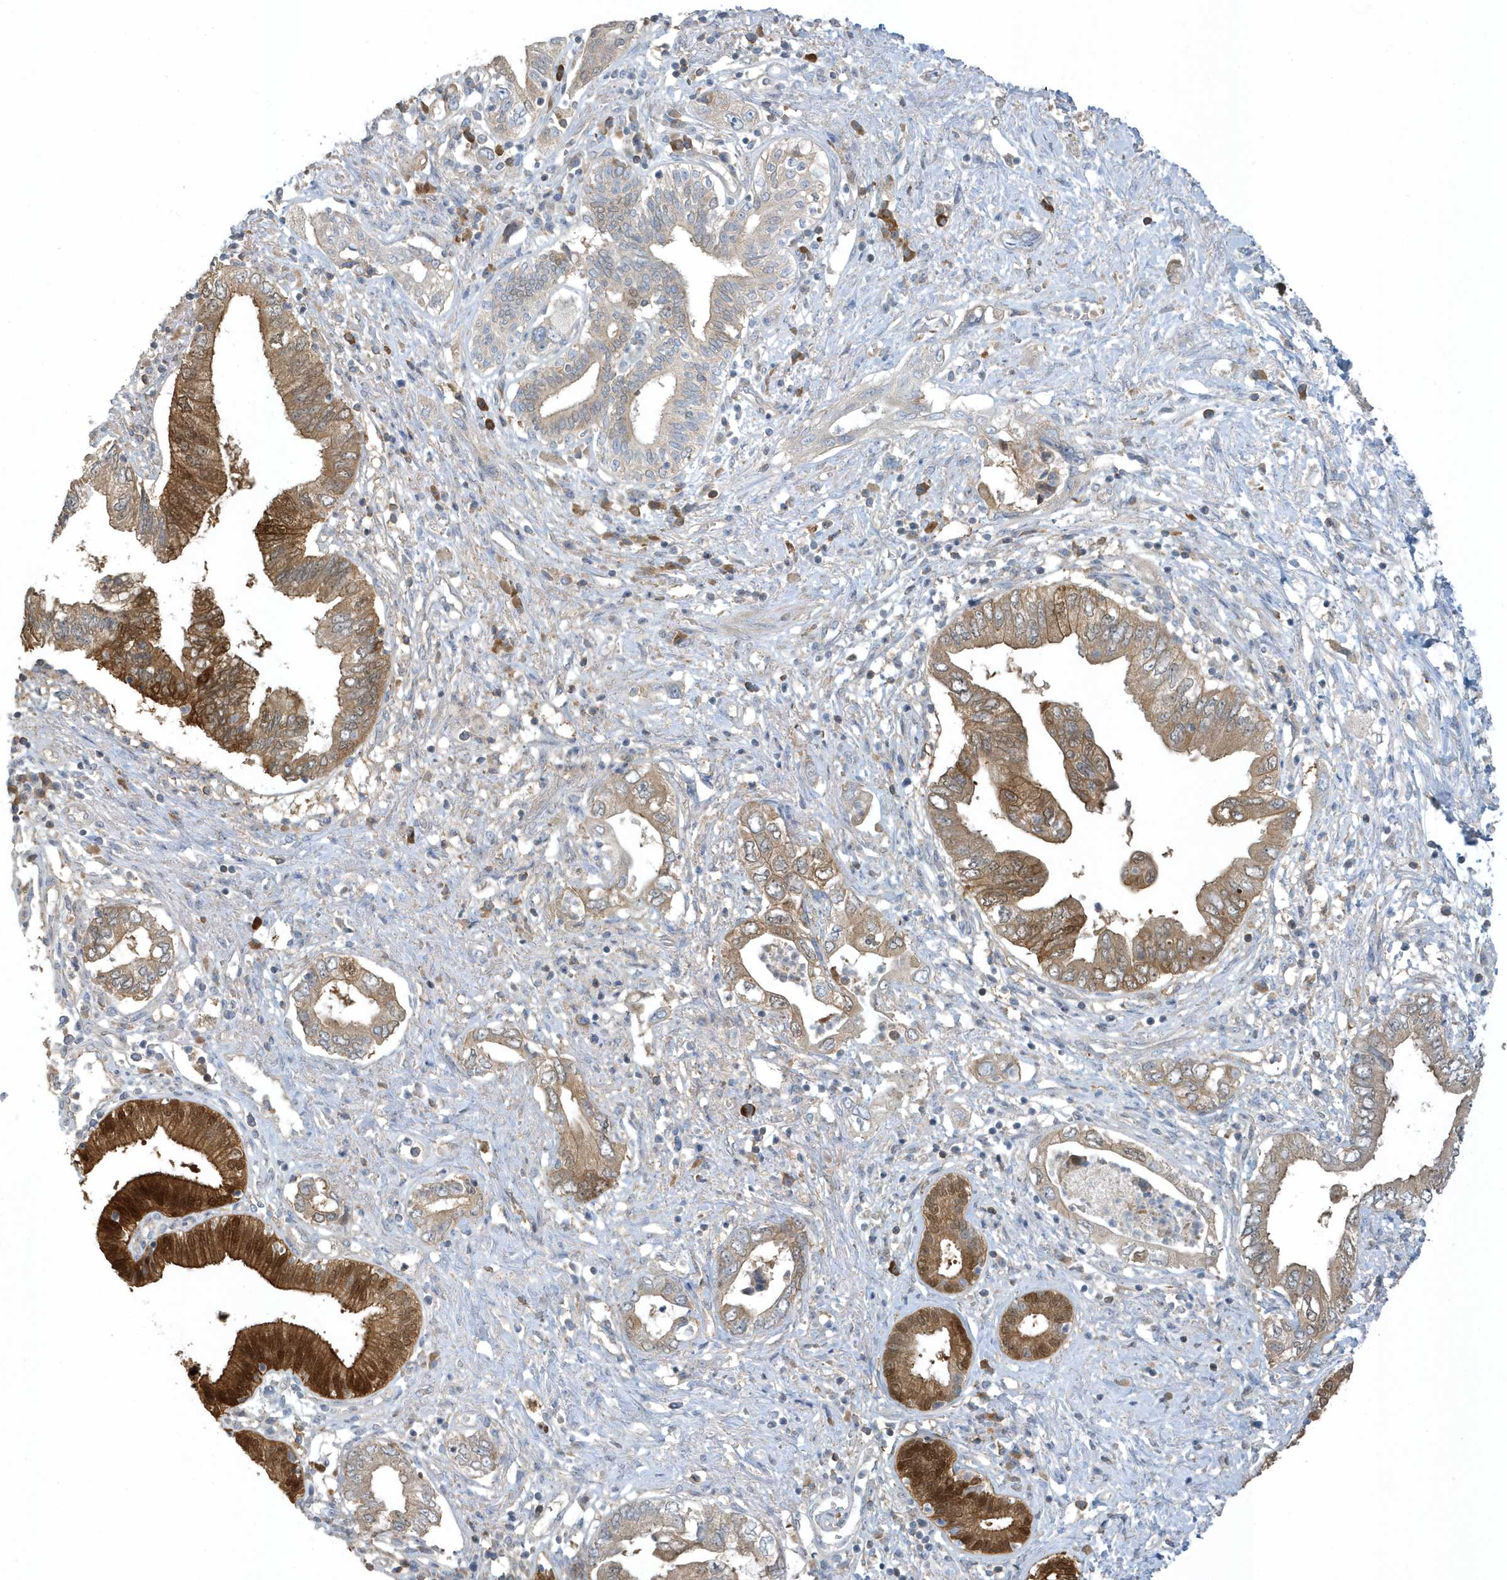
{"staining": {"intensity": "moderate", "quantity": "25%-75%", "location": "cytoplasmic/membranous,nuclear"}, "tissue": "pancreatic cancer", "cell_type": "Tumor cells", "image_type": "cancer", "snomed": [{"axis": "morphology", "description": "Adenocarcinoma, NOS"}, {"axis": "topography", "description": "Pancreas"}], "caption": "High-magnification brightfield microscopy of pancreatic cancer stained with DAB (brown) and counterstained with hematoxylin (blue). tumor cells exhibit moderate cytoplasmic/membranous and nuclear positivity is seen in approximately25%-75% of cells. The staining was performed using DAB (3,3'-diaminobenzidine), with brown indicating positive protein expression. Nuclei are stained blue with hematoxylin.", "gene": "USP53", "patient": {"sex": "female", "age": 73}}